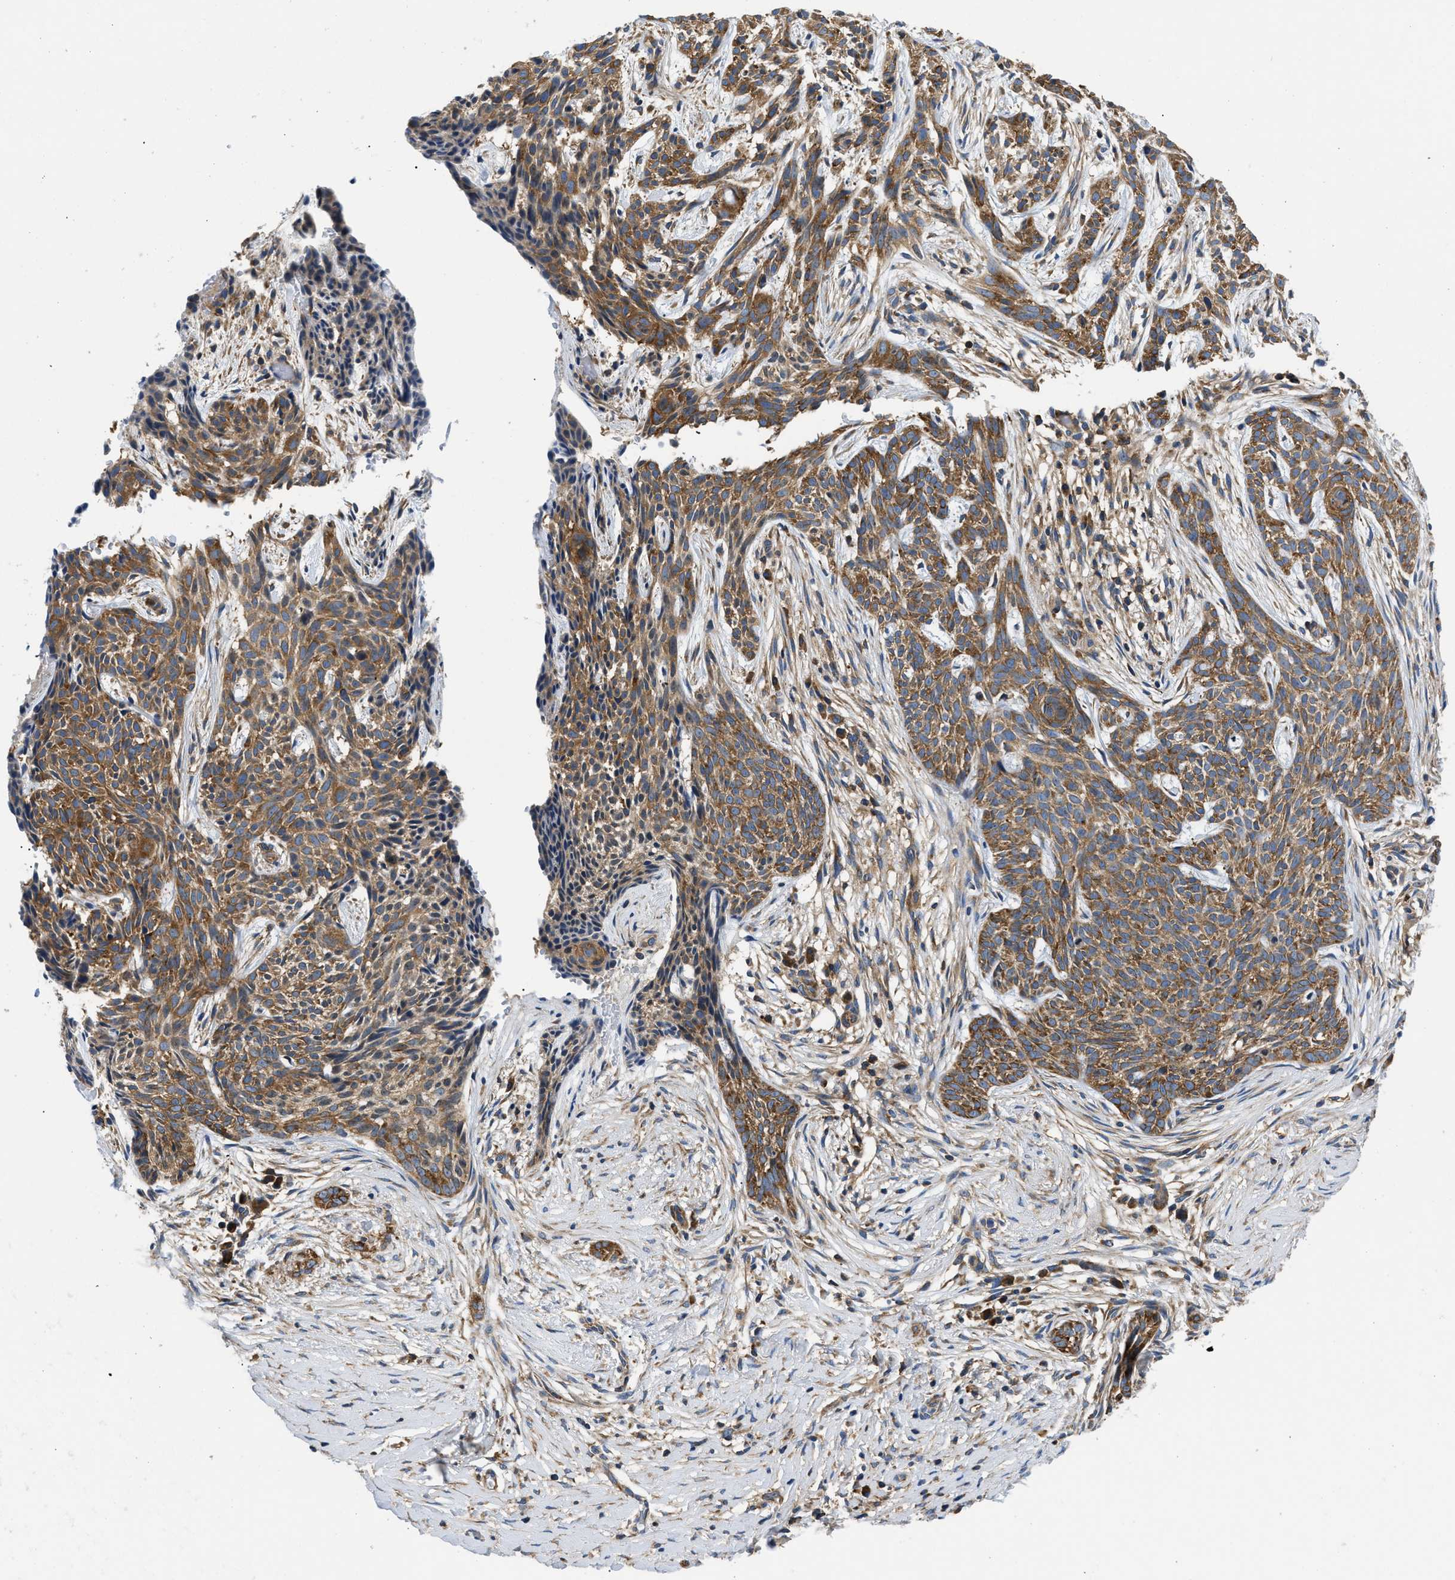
{"staining": {"intensity": "moderate", "quantity": ">75%", "location": "cytoplasmic/membranous"}, "tissue": "skin cancer", "cell_type": "Tumor cells", "image_type": "cancer", "snomed": [{"axis": "morphology", "description": "Basal cell carcinoma"}, {"axis": "topography", "description": "Skin"}], "caption": "Moderate cytoplasmic/membranous positivity for a protein is seen in approximately >75% of tumor cells of skin cancer (basal cell carcinoma) using immunohistochemistry (IHC).", "gene": "ABCF1", "patient": {"sex": "female", "age": 59}}